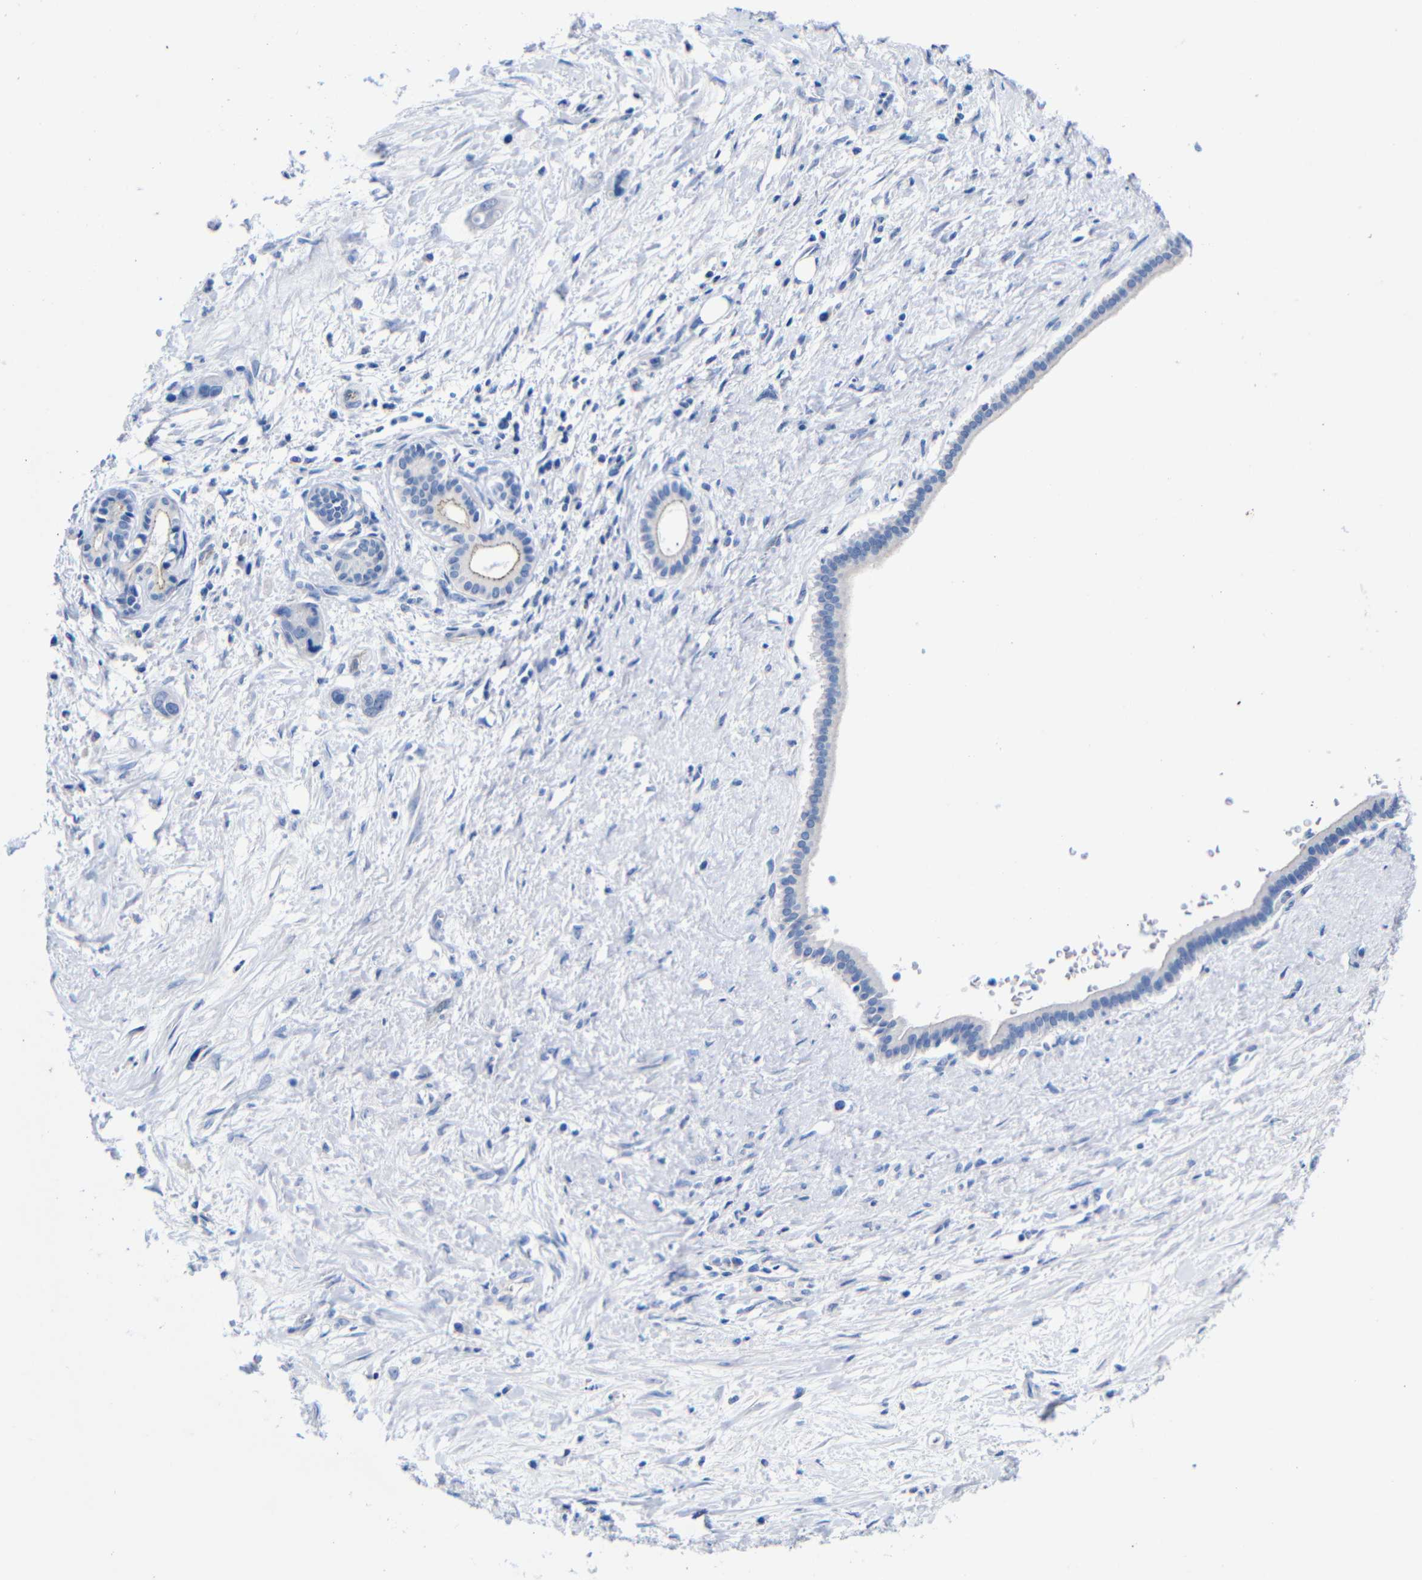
{"staining": {"intensity": "negative", "quantity": "none", "location": "none"}, "tissue": "liver cancer", "cell_type": "Tumor cells", "image_type": "cancer", "snomed": [{"axis": "morphology", "description": "Cholangiocarcinoma"}, {"axis": "topography", "description": "Liver"}], "caption": "Tumor cells are negative for brown protein staining in liver cancer.", "gene": "CGNL1", "patient": {"sex": "female", "age": 65}}